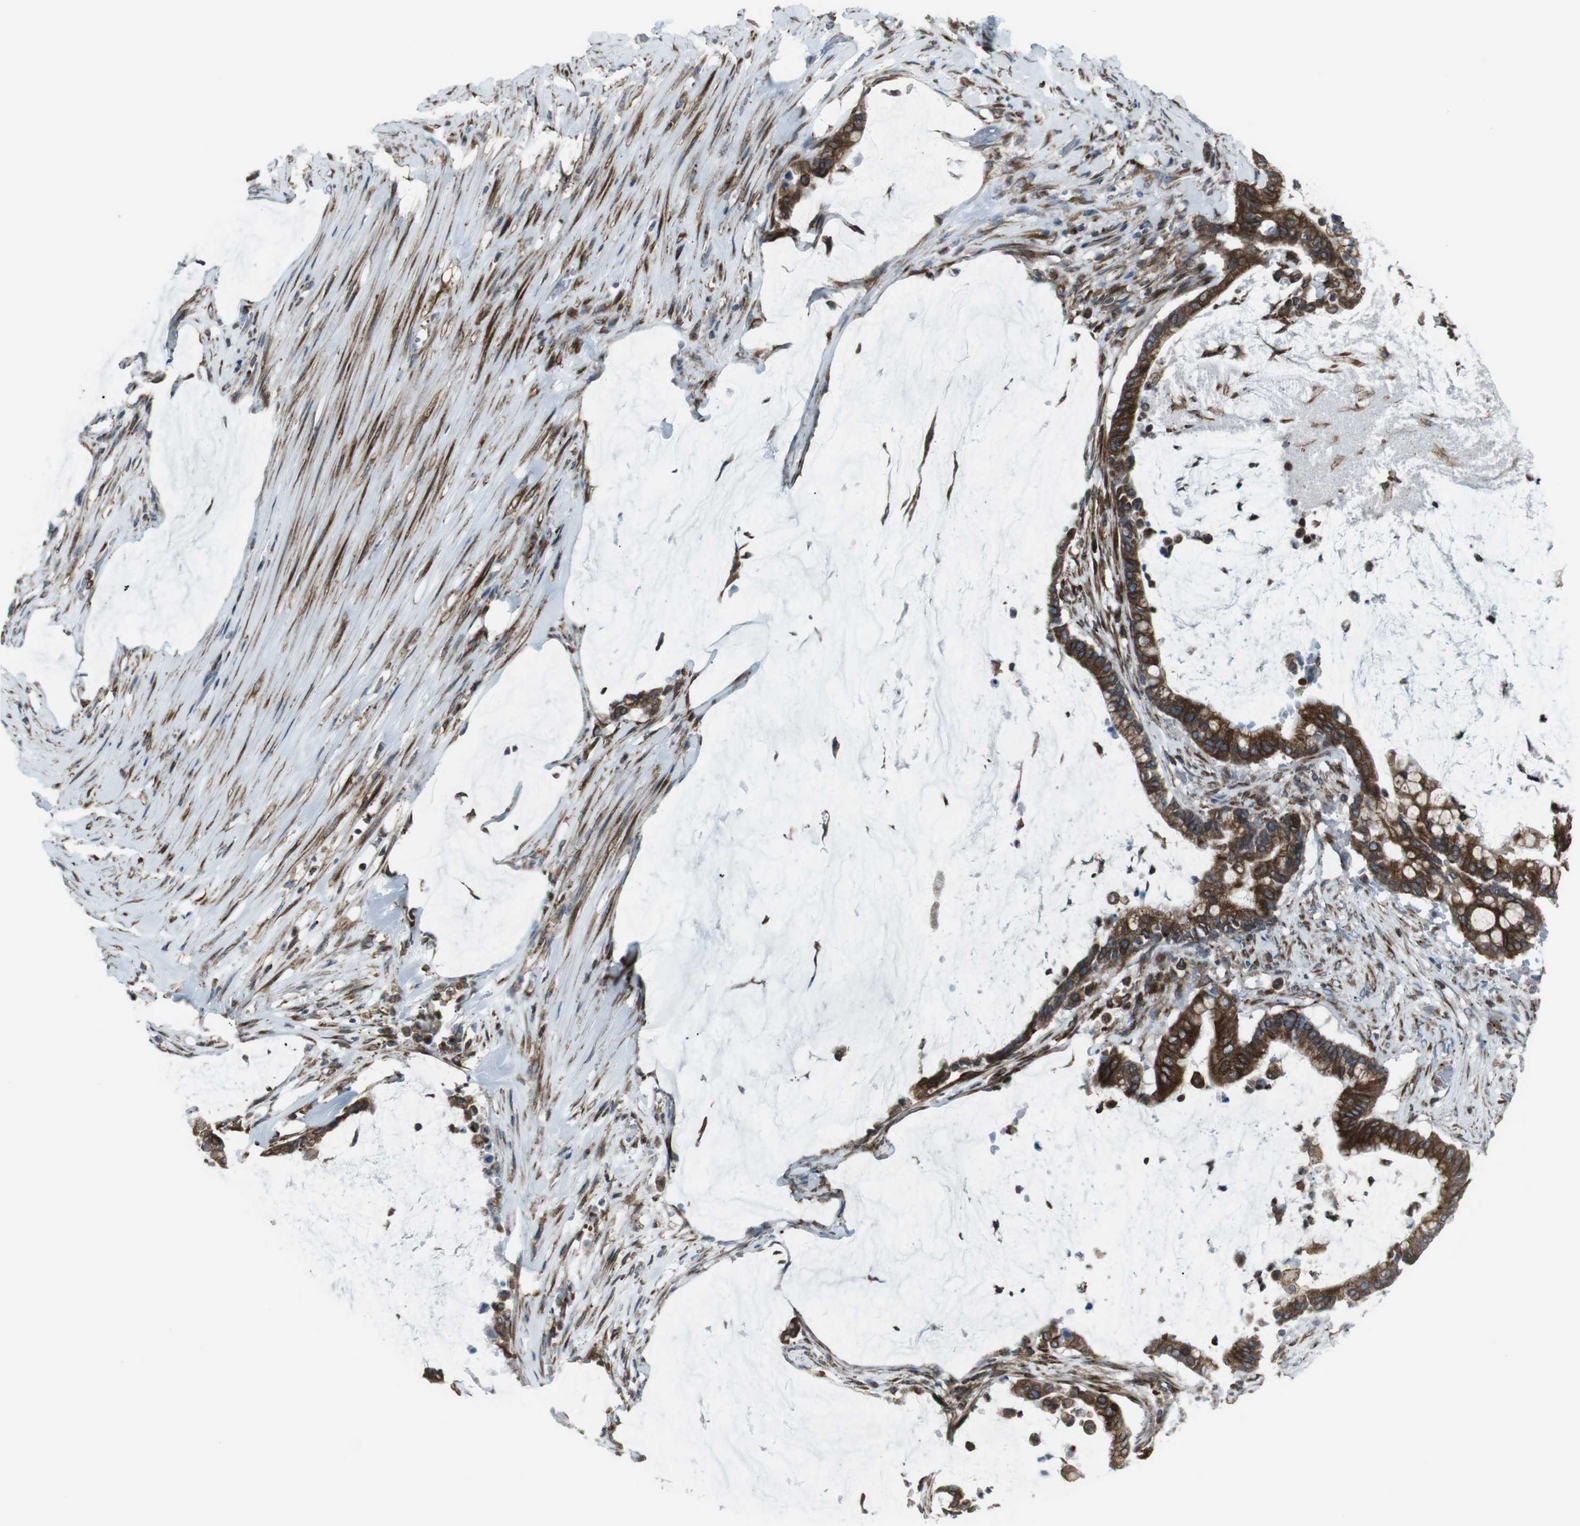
{"staining": {"intensity": "strong", "quantity": ">75%", "location": "cytoplasmic/membranous"}, "tissue": "pancreatic cancer", "cell_type": "Tumor cells", "image_type": "cancer", "snomed": [{"axis": "morphology", "description": "Adenocarcinoma, NOS"}, {"axis": "topography", "description": "Pancreas"}], "caption": "Pancreatic cancer stained with a protein marker shows strong staining in tumor cells.", "gene": "LNPK", "patient": {"sex": "male", "age": 41}}